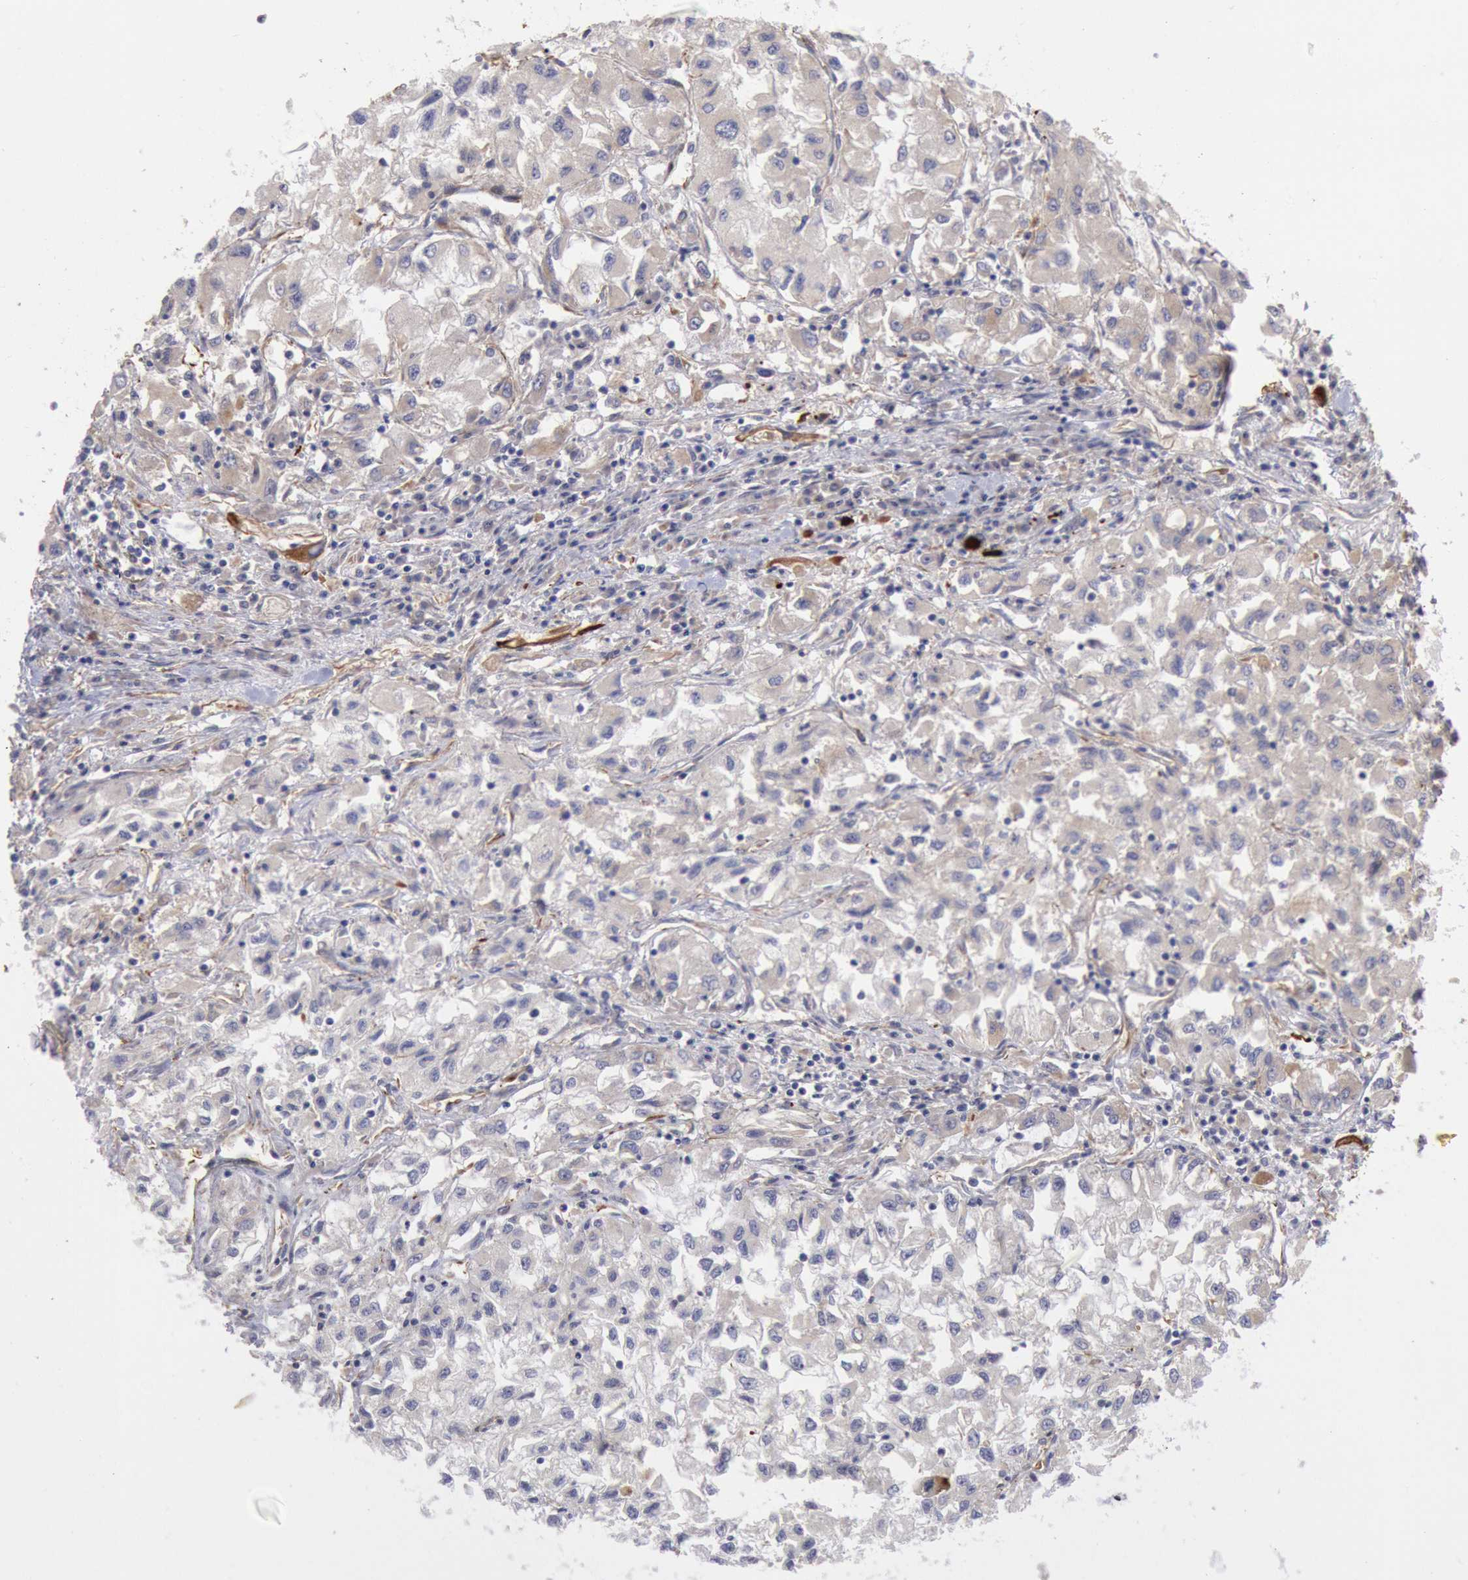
{"staining": {"intensity": "weak", "quantity": "25%-75%", "location": "cytoplasmic/membranous"}, "tissue": "renal cancer", "cell_type": "Tumor cells", "image_type": "cancer", "snomed": [{"axis": "morphology", "description": "Adenocarcinoma, NOS"}, {"axis": "topography", "description": "Kidney"}], "caption": "A high-resolution image shows immunohistochemistry (IHC) staining of adenocarcinoma (renal), which demonstrates weak cytoplasmic/membranous expression in approximately 25%-75% of tumor cells.", "gene": "RNF139", "patient": {"sex": "male", "age": 59}}